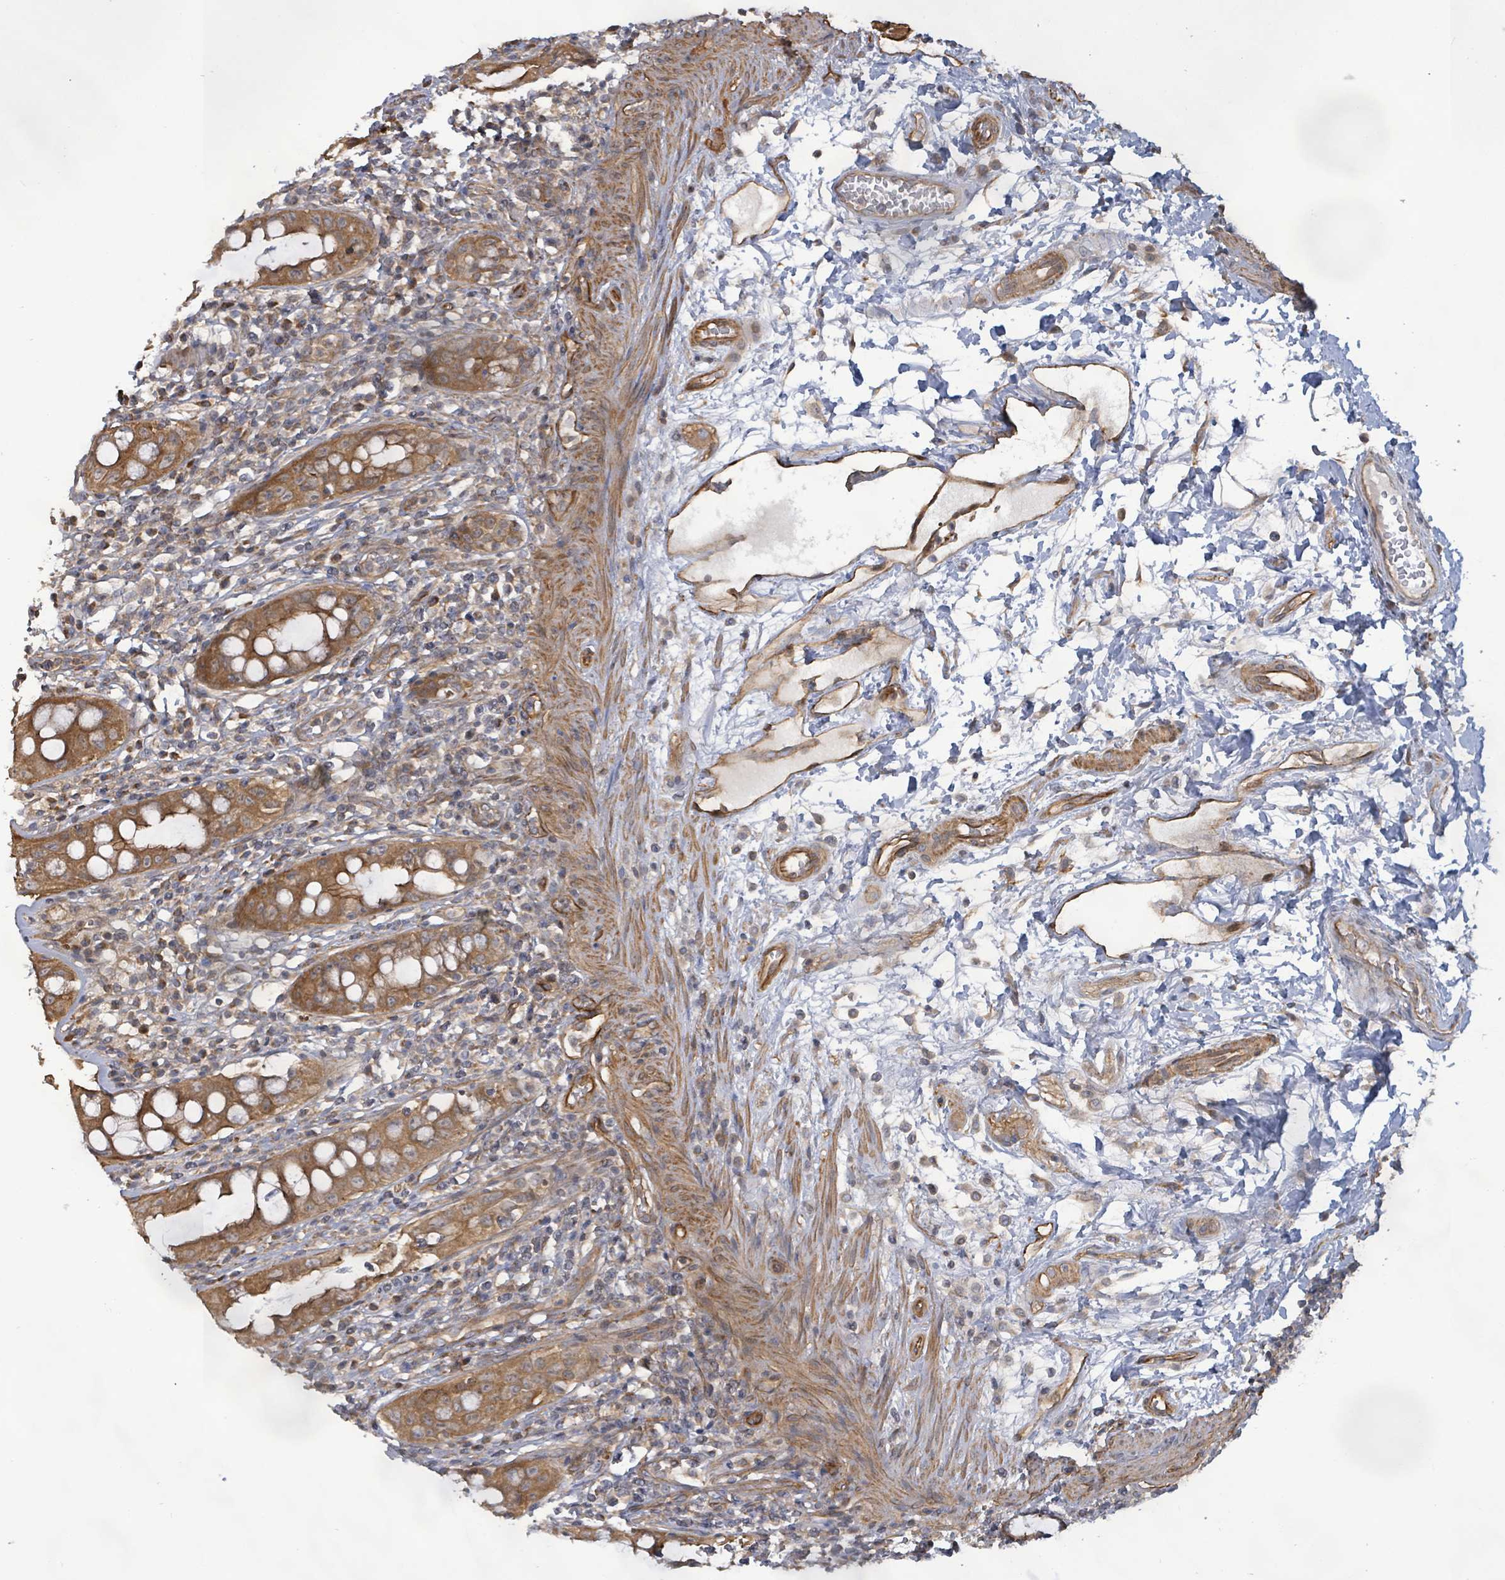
{"staining": {"intensity": "strong", "quantity": ">75%", "location": "cytoplasmic/membranous"}, "tissue": "rectum", "cell_type": "Glandular cells", "image_type": "normal", "snomed": [{"axis": "morphology", "description": "Normal tissue, NOS"}, {"axis": "topography", "description": "Rectum"}], "caption": "Brown immunohistochemical staining in benign rectum reveals strong cytoplasmic/membranous expression in about >75% of glandular cells.", "gene": "KBTBD11", "patient": {"sex": "female", "age": 57}}